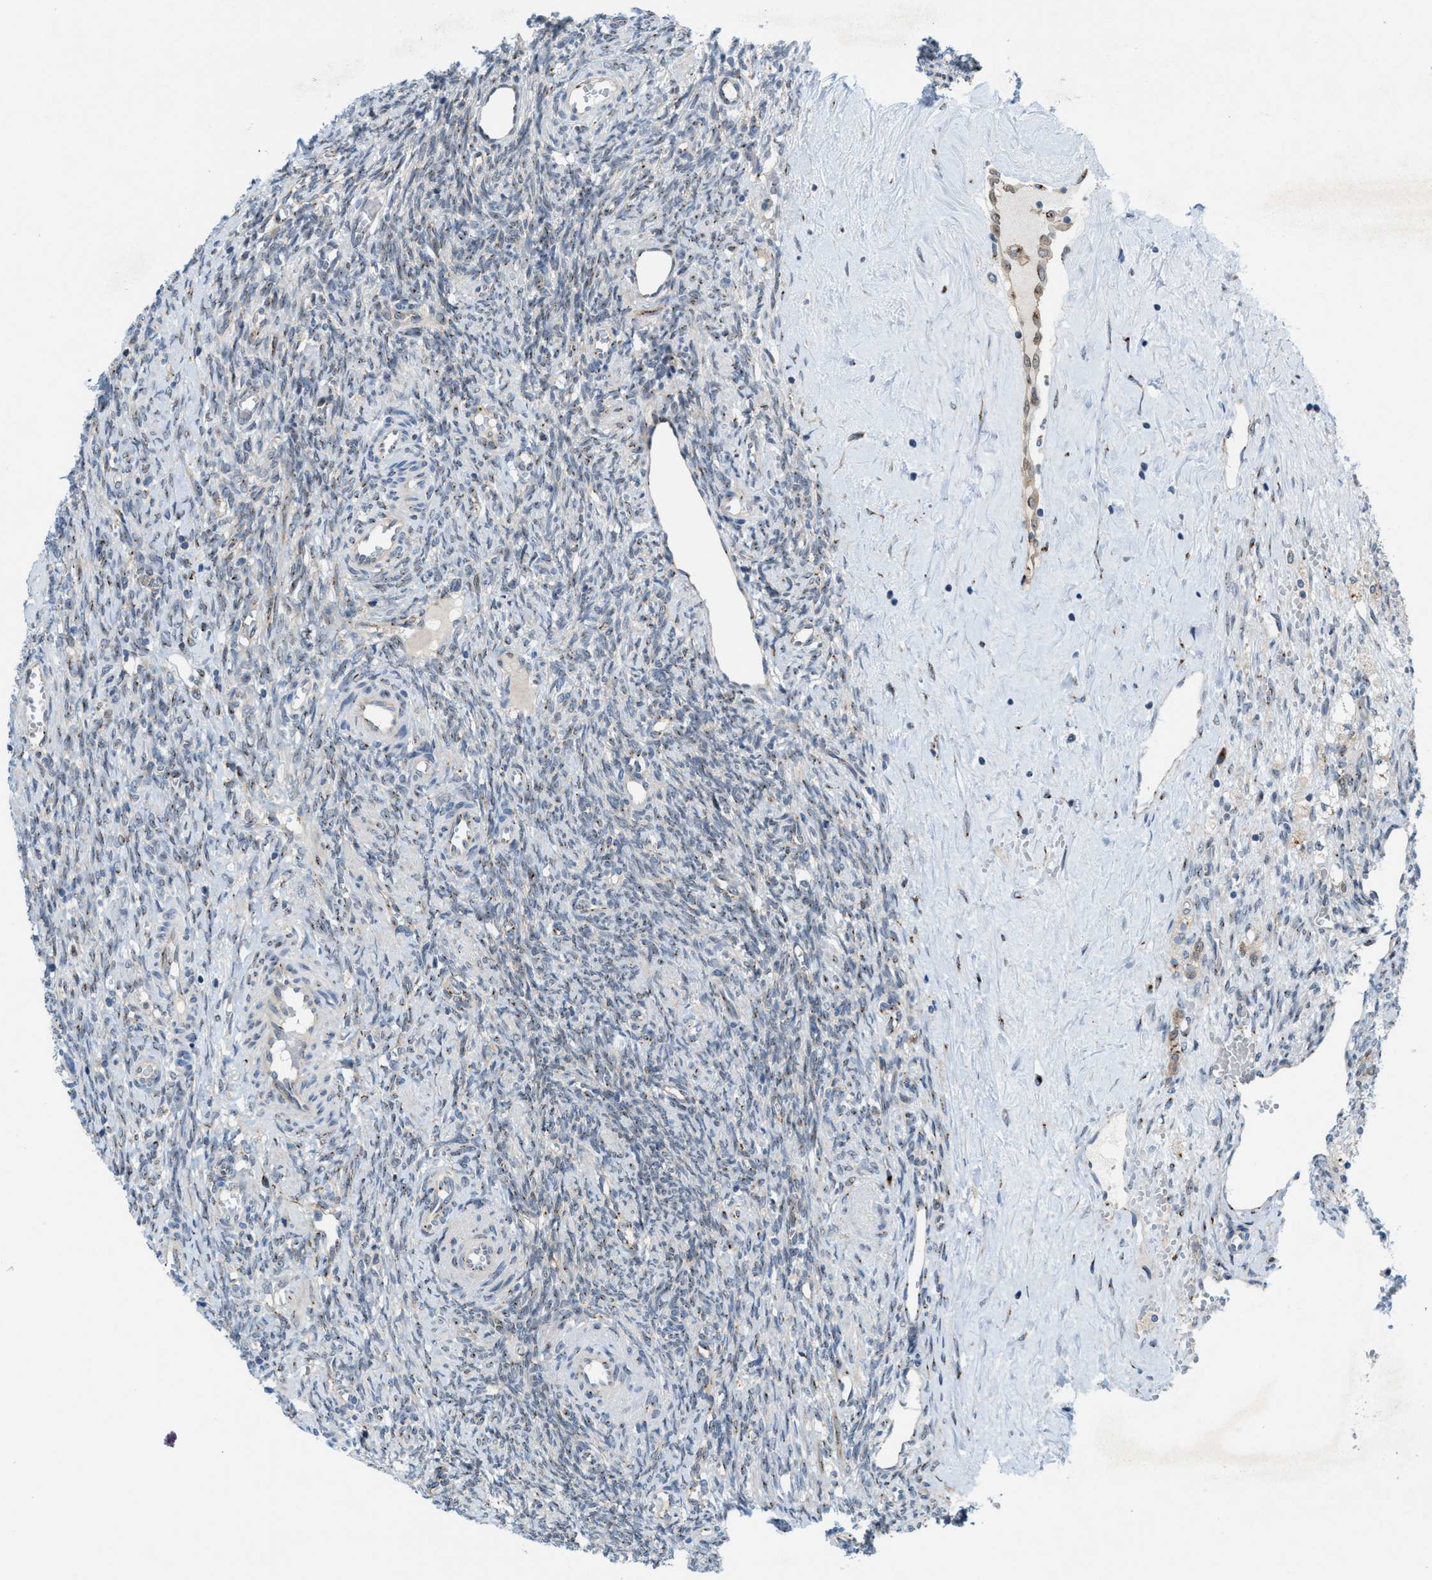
{"staining": {"intensity": "weak", "quantity": "<25%", "location": "cytoplasmic/membranous"}, "tissue": "ovary", "cell_type": "Follicle cells", "image_type": "normal", "snomed": [{"axis": "morphology", "description": "Normal tissue, NOS"}, {"axis": "topography", "description": "Ovary"}], "caption": "IHC of normal ovary exhibits no staining in follicle cells. The staining was performed using DAB to visualize the protein expression in brown, while the nuclei were stained in blue with hematoxylin (Magnification: 20x).", "gene": "SLC38A10", "patient": {"sex": "female", "age": 41}}